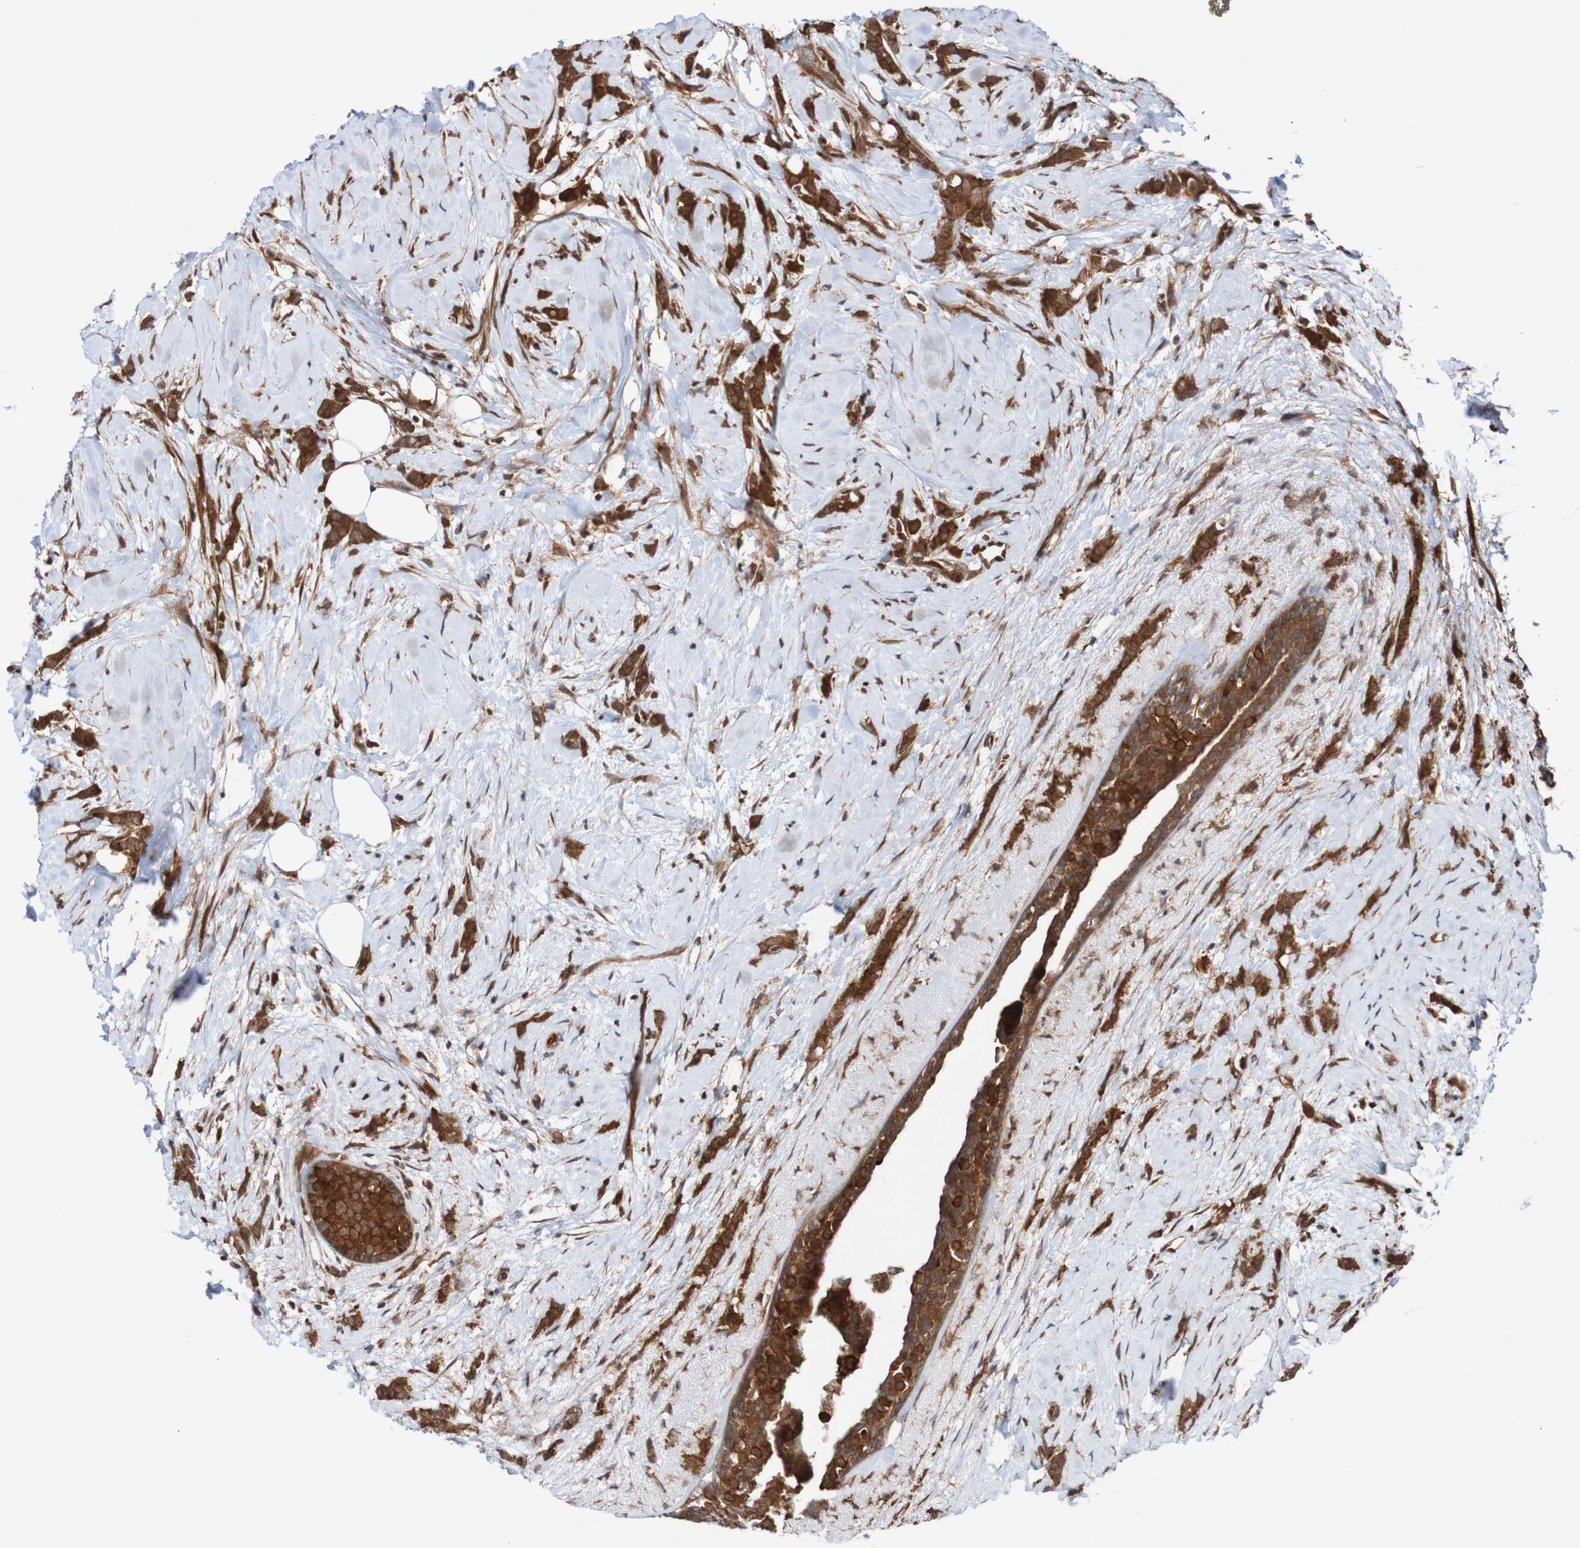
{"staining": {"intensity": "strong", "quantity": ">75%", "location": "cytoplasmic/membranous"}, "tissue": "breast cancer", "cell_type": "Tumor cells", "image_type": "cancer", "snomed": [{"axis": "morphology", "description": "Lobular carcinoma, in situ"}, {"axis": "morphology", "description": "Lobular carcinoma"}, {"axis": "topography", "description": "Breast"}], "caption": "High-power microscopy captured an IHC histopathology image of breast cancer (lobular carcinoma), revealing strong cytoplasmic/membranous expression in about >75% of tumor cells.", "gene": "RIGI", "patient": {"sex": "female", "age": 41}}